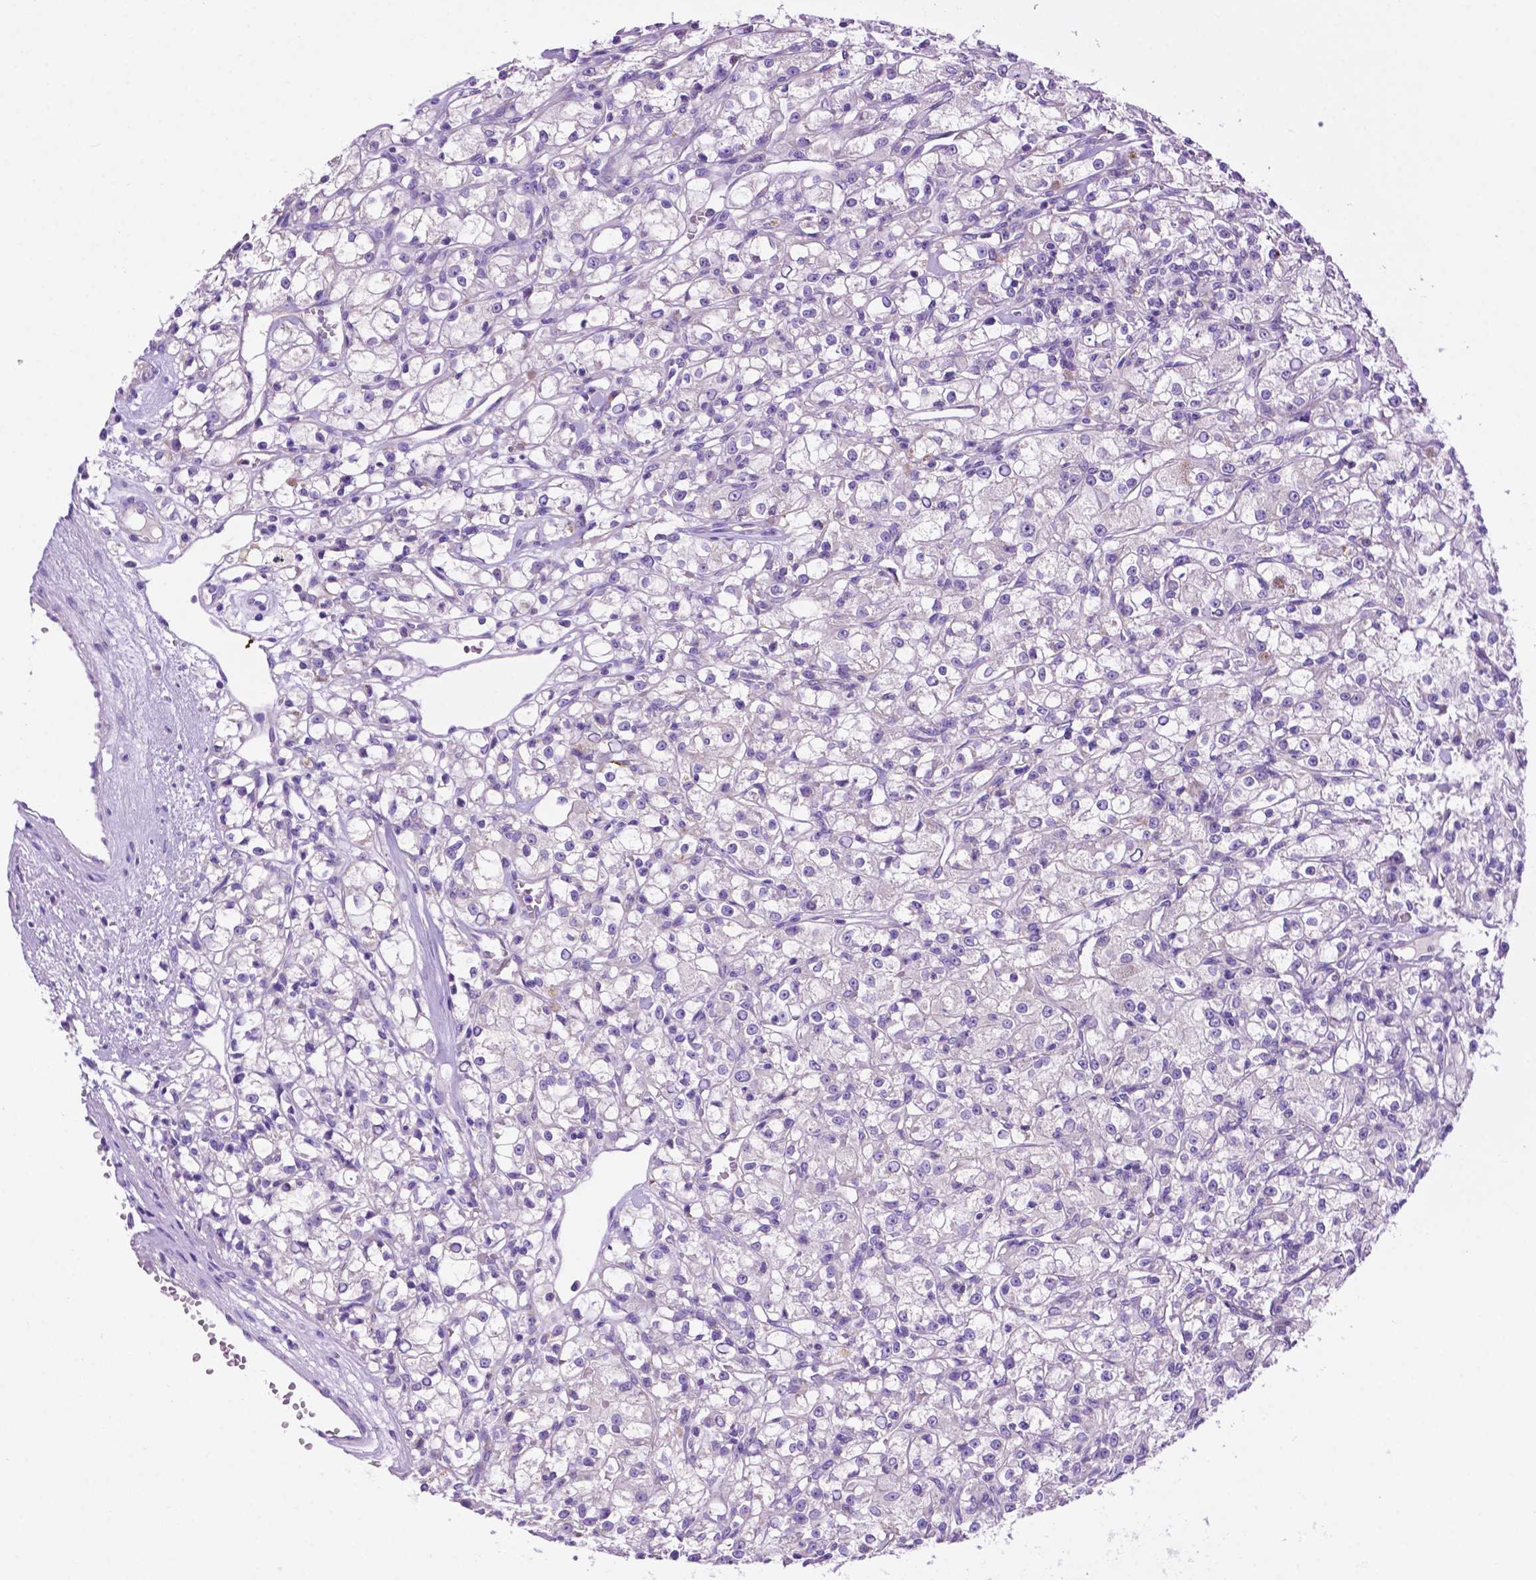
{"staining": {"intensity": "negative", "quantity": "none", "location": "none"}, "tissue": "renal cancer", "cell_type": "Tumor cells", "image_type": "cancer", "snomed": [{"axis": "morphology", "description": "Adenocarcinoma, NOS"}, {"axis": "topography", "description": "Kidney"}], "caption": "The immunohistochemistry (IHC) photomicrograph has no significant positivity in tumor cells of renal adenocarcinoma tissue.", "gene": "PHYHIP", "patient": {"sex": "female", "age": 59}}